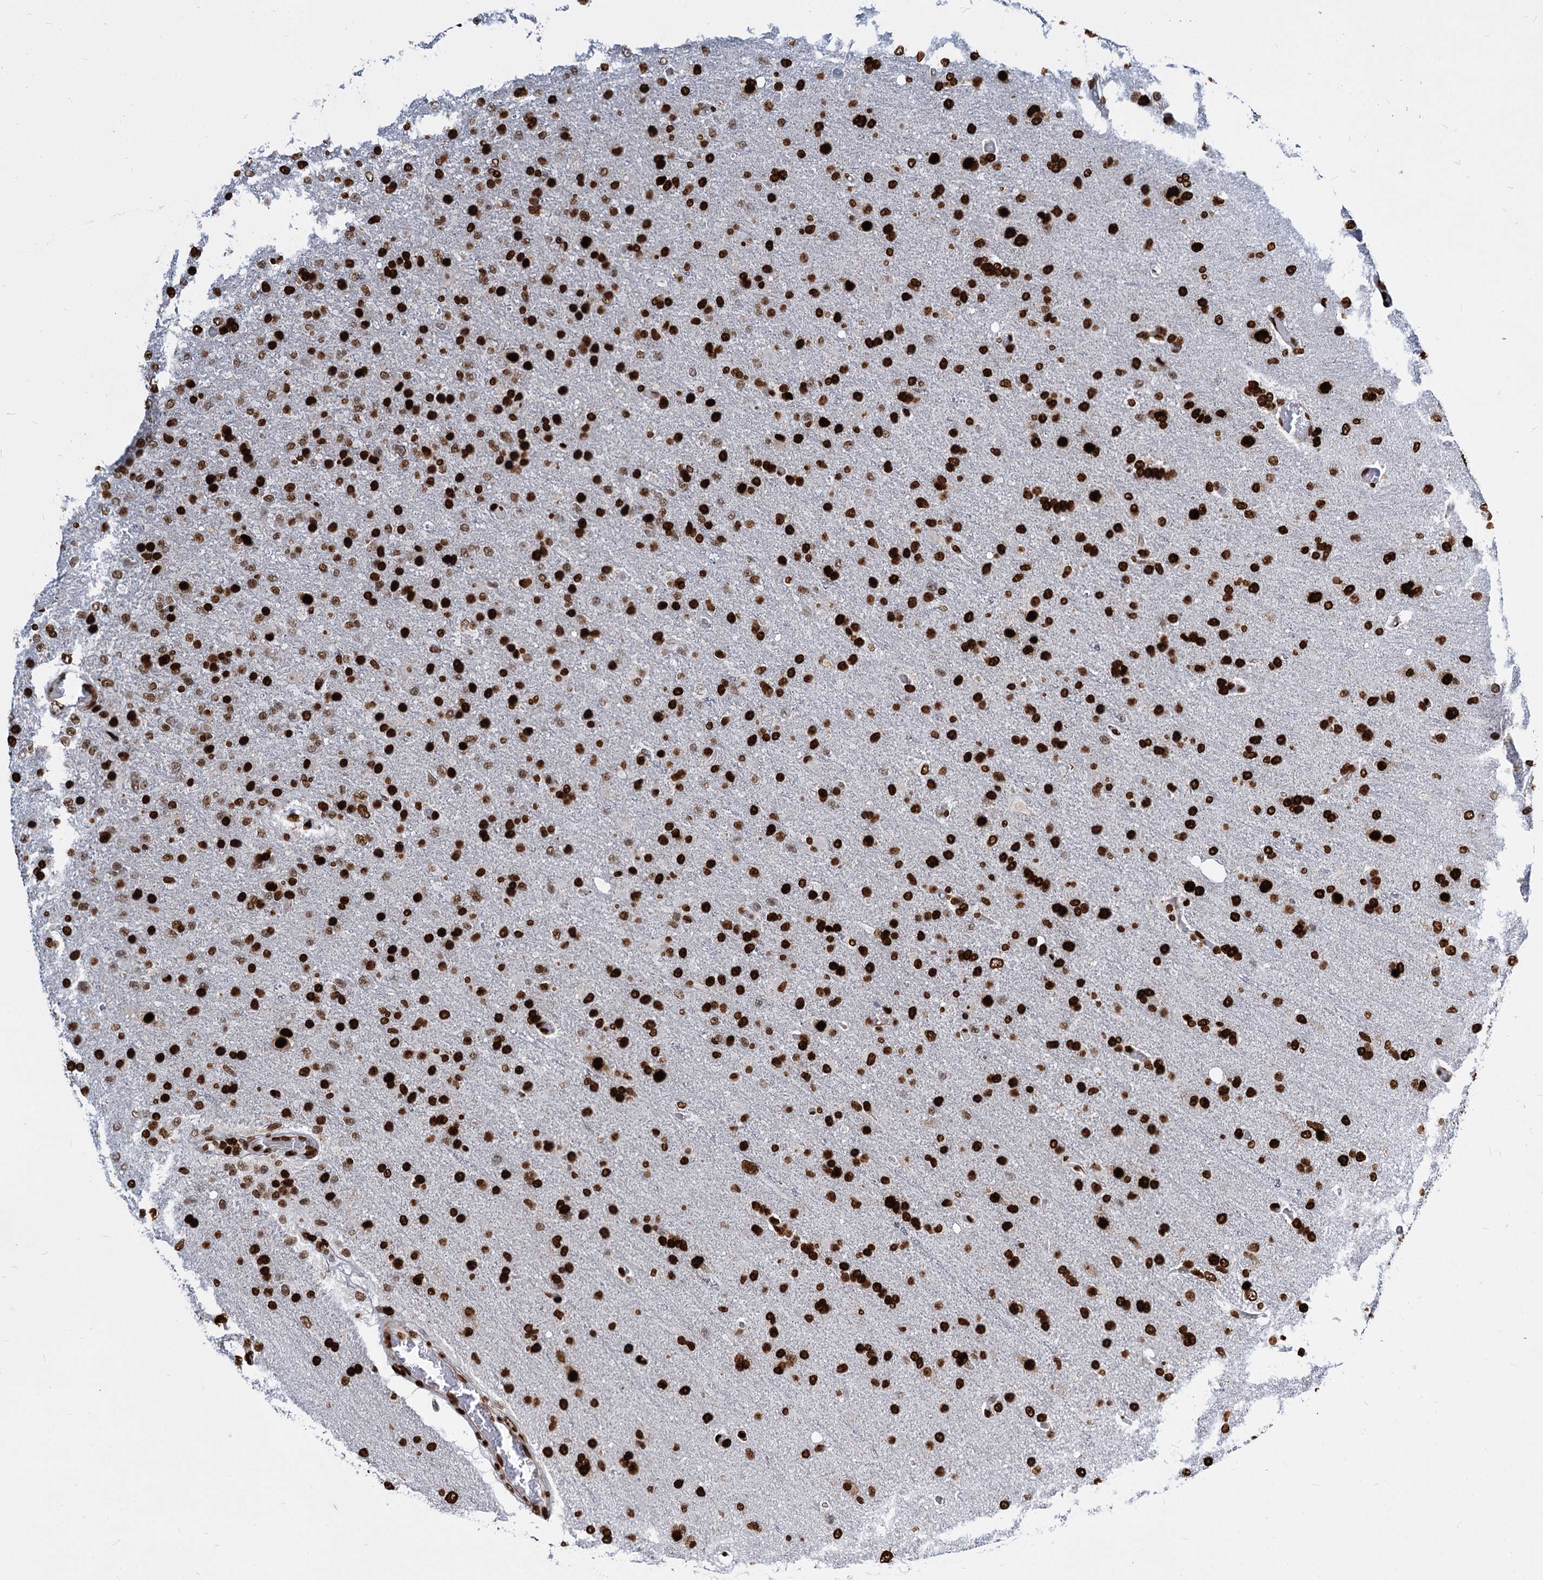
{"staining": {"intensity": "strong", "quantity": ">75%", "location": "nuclear"}, "tissue": "glioma", "cell_type": "Tumor cells", "image_type": "cancer", "snomed": [{"axis": "morphology", "description": "Glioma, malignant, High grade"}, {"axis": "topography", "description": "Brain"}], "caption": "The immunohistochemical stain shows strong nuclear positivity in tumor cells of malignant glioma (high-grade) tissue. (DAB IHC with brightfield microscopy, high magnification).", "gene": "MECP2", "patient": {"sex": "female", "age": 74}}